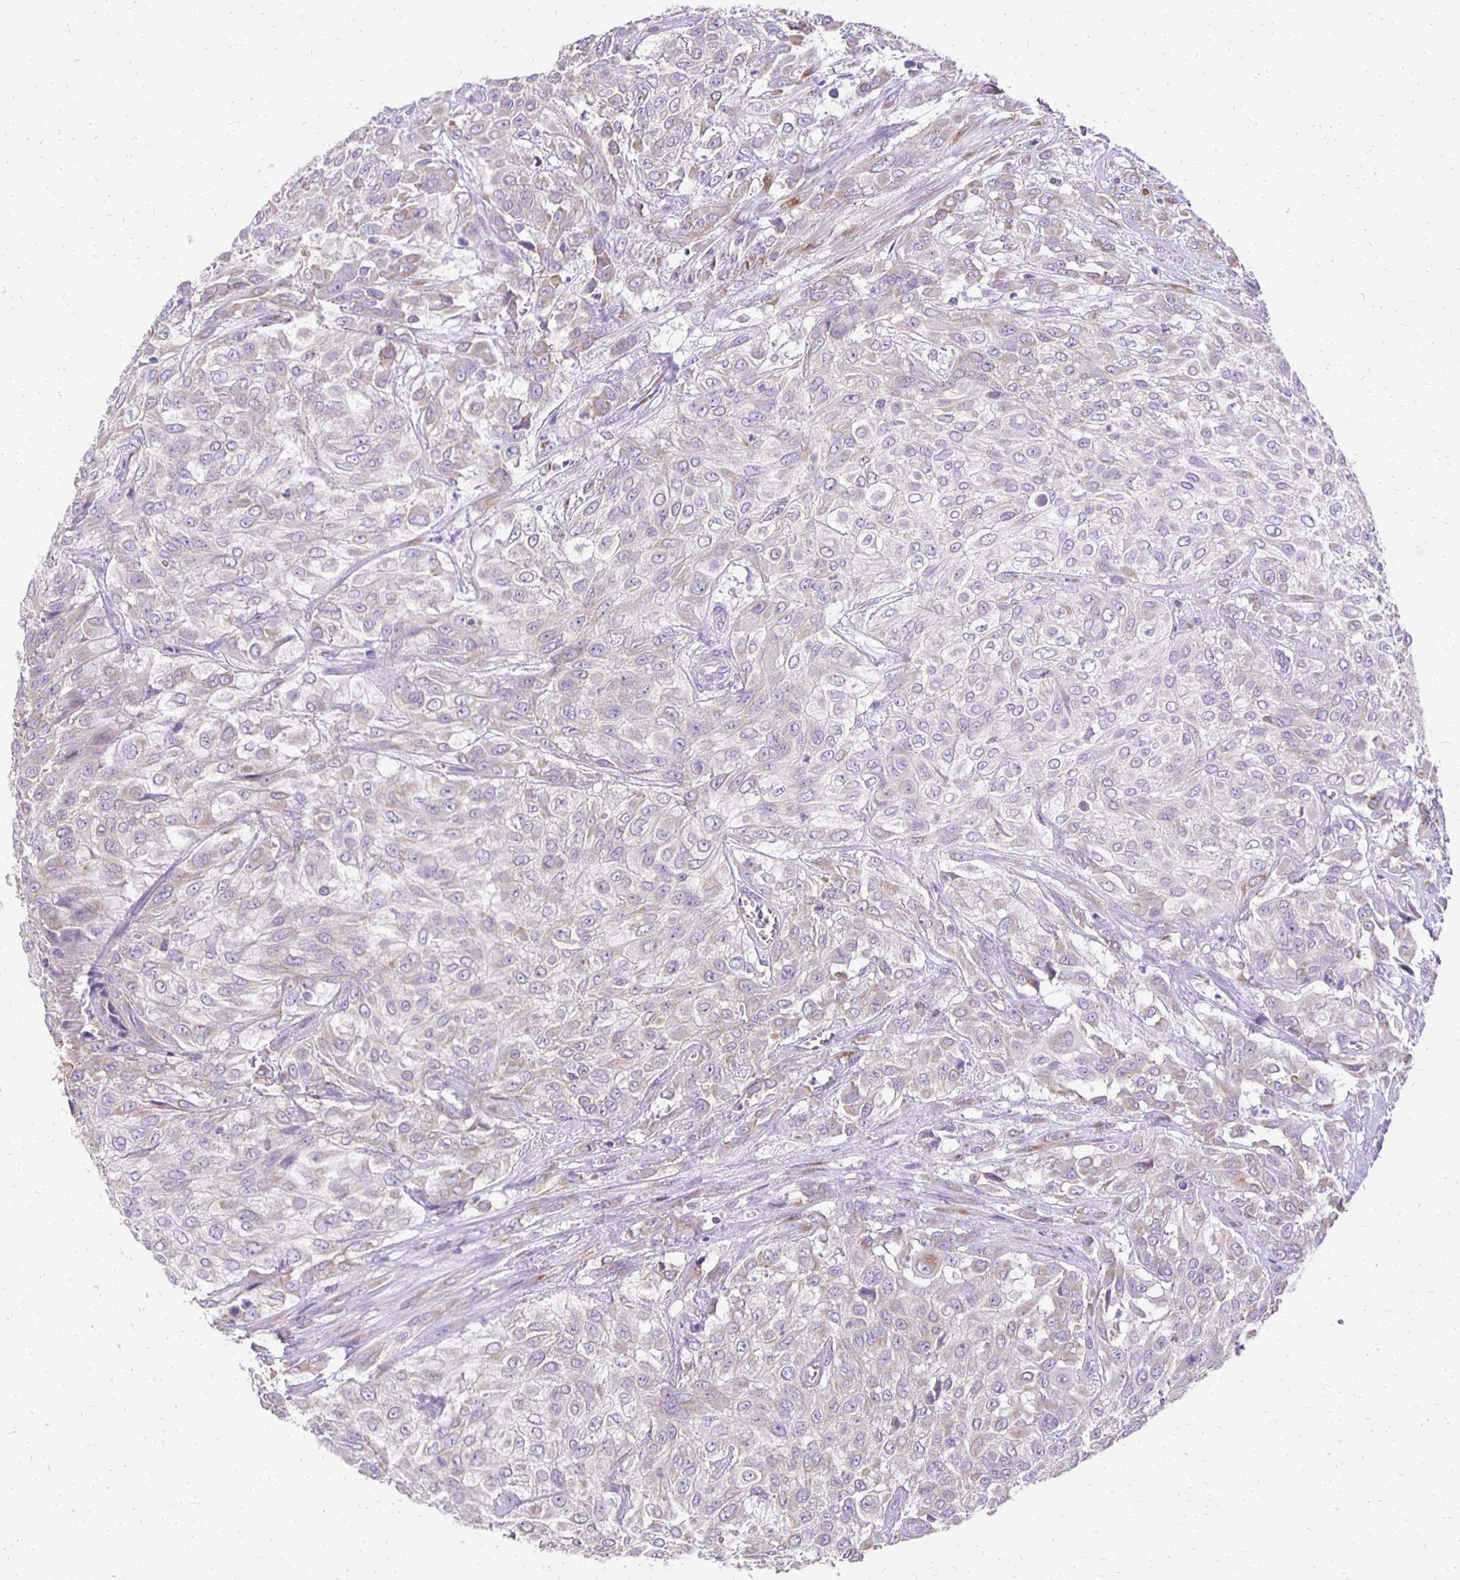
{"staining": {"intensity": "weak", "quantity": "<25%", "location": "cytoplasmic/membranous"}, "tissue": "urothelial cancer", "cell_type": "Tumor cells", "image_type": "cancer", "snomed": [{"axis": "morphology", "description": "Urothelial carcinoma, High grade"}, {"axis": "topography", "description": "Urinary bladder"}], "caption": "Immunohistochemical staining of high-grade urothelial carcinoma shows no significant staining in tumor cells.", "gene": "ANKRD45", "patient": {"sex": "male", "age": 57}}